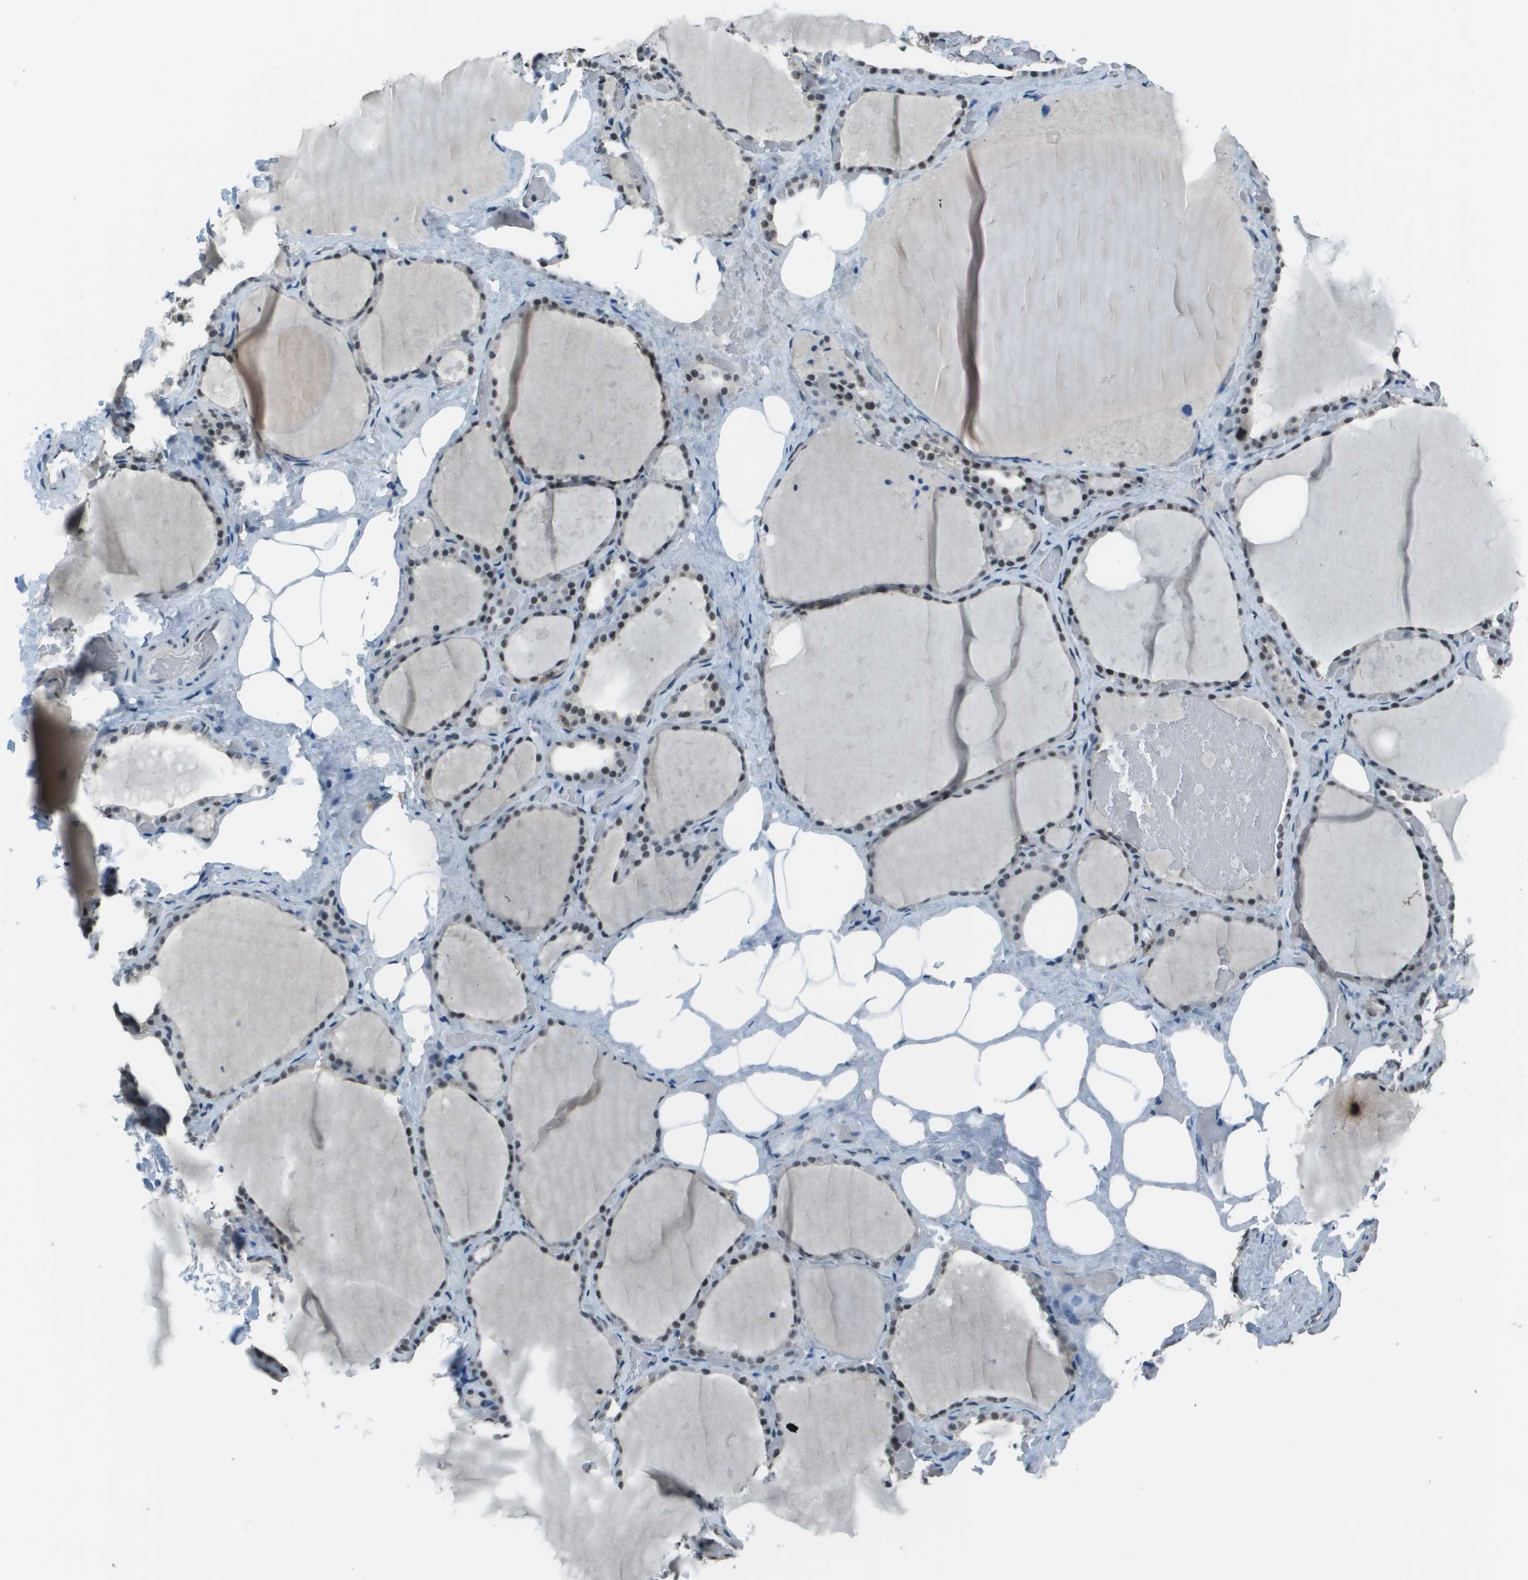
{"staining": {"intensity": "moderate", "quantity": "25%-75%", "location": "nuclear"}, "tissue": "thyroid gland", "cell_type": "Glandular cells", "image_type": "normal", "snomed": [{"axis": "morphology", "description": "Normal tissue, NOS"}, {"axis": "topography", "description": "Thyroid gland"}], "caption": "Immunohistochemistry (IHC) of normal thyroid gland shows medium levels of moderate nuclear positivity in approximately 25%-75% of glandular cells.", "gene": "DEPDC1", "patient": {"sex": "male", "age": 61}}